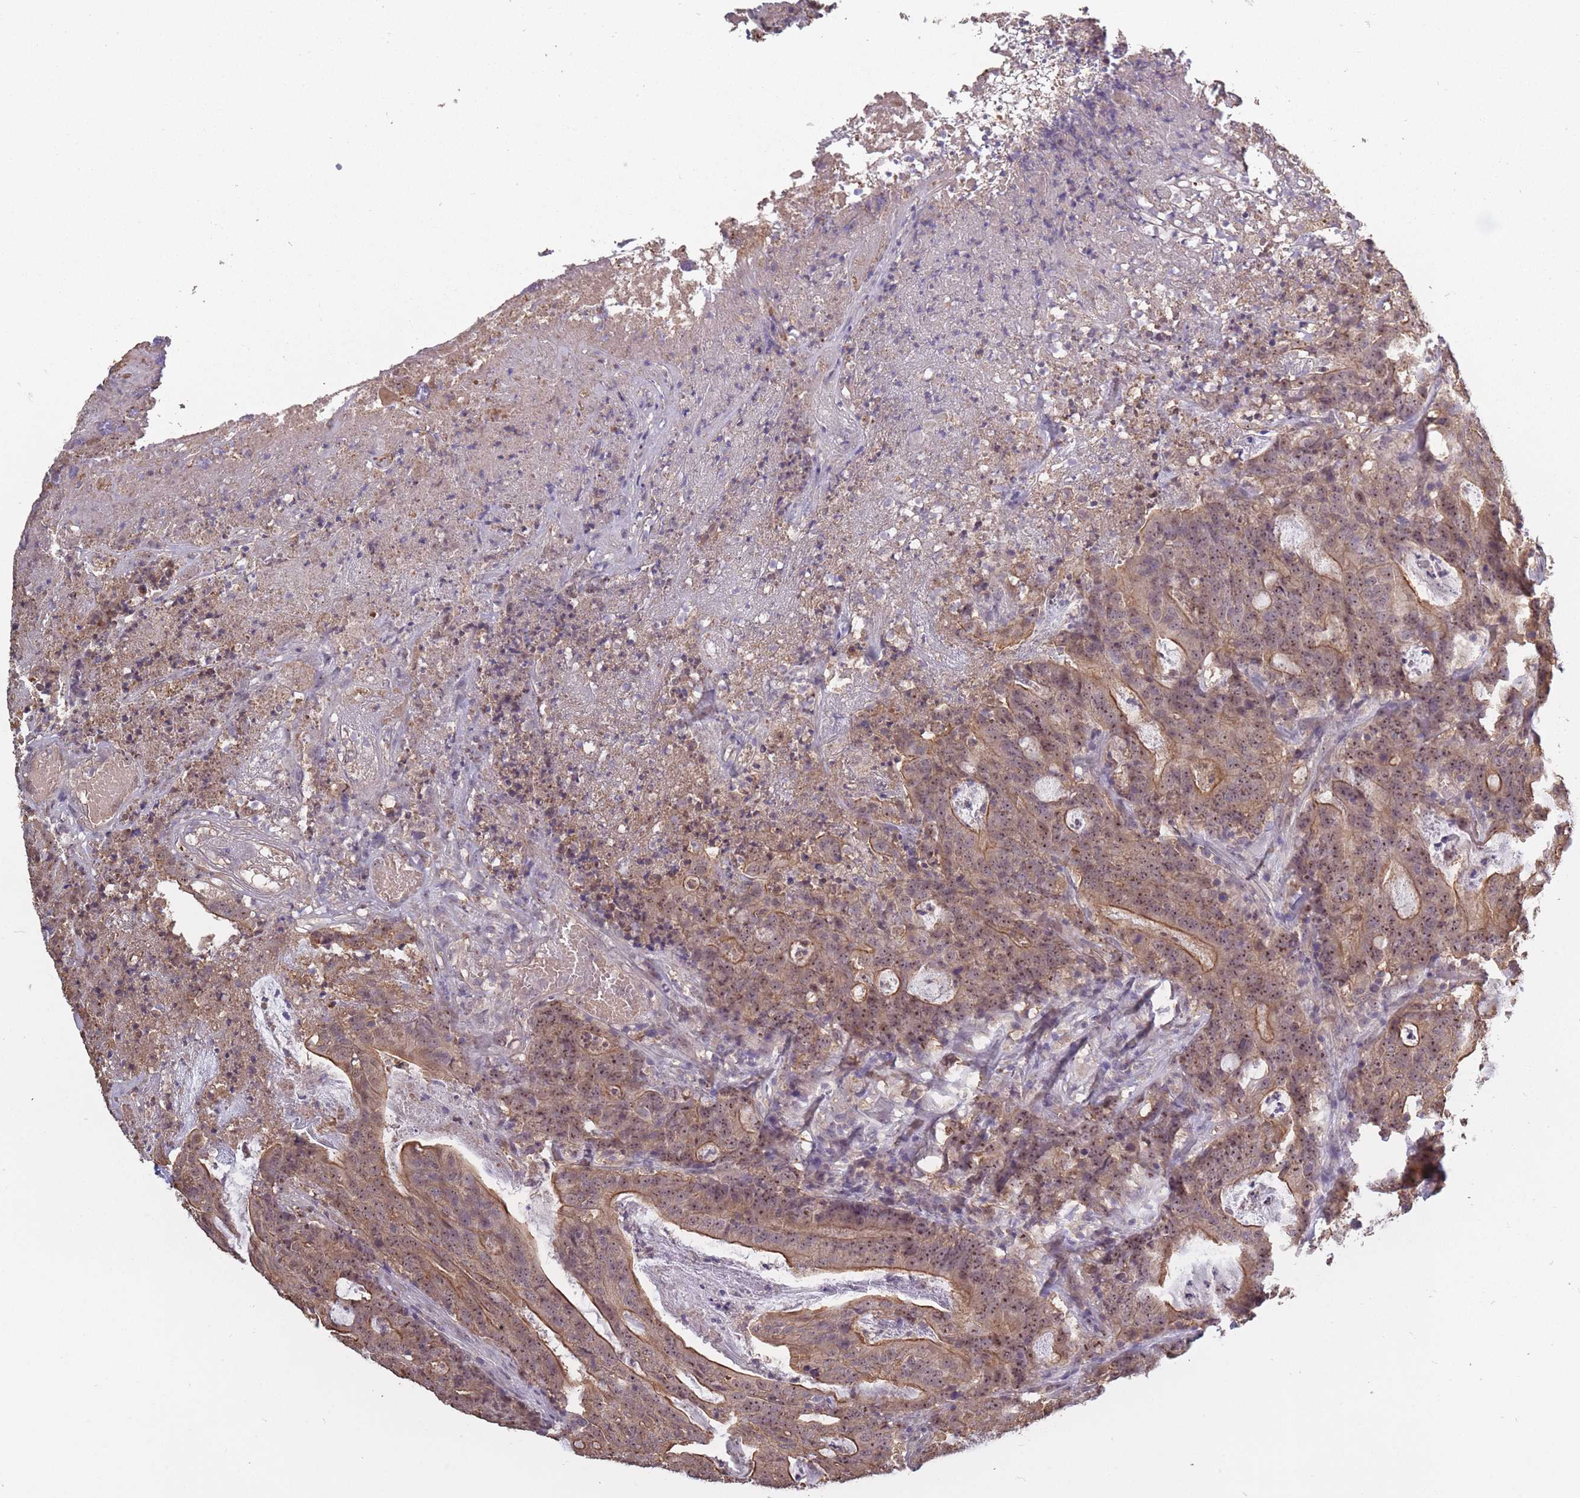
{"staining": {"intensity": "moderate", "quantity": "25%-75%", "location": "cytoplasmic/membranous,nuclear"}, "tissue": "colorectal cancer", "cell_type": "Tumor cells", "image_type": "cancer", "snomed": [{"axis": "morphology", "description": "Adenocarcinoma, NOS"}, {"axis": "topography", "description": "Colon"}], "caption": "Protein staining by immunohistochemistry (IHC) exhibits moderate cytoplasmic/membranous and nuclear staining in approximately 25%-75% of tumor cells in colorectal cancer (adenocarcinoma). Immunohistochemistry stains the protein of interest in brown and the nuclei are stained blue.", "gene": "KIAA1755", "patient": {"sex": "male", "age": 83}}